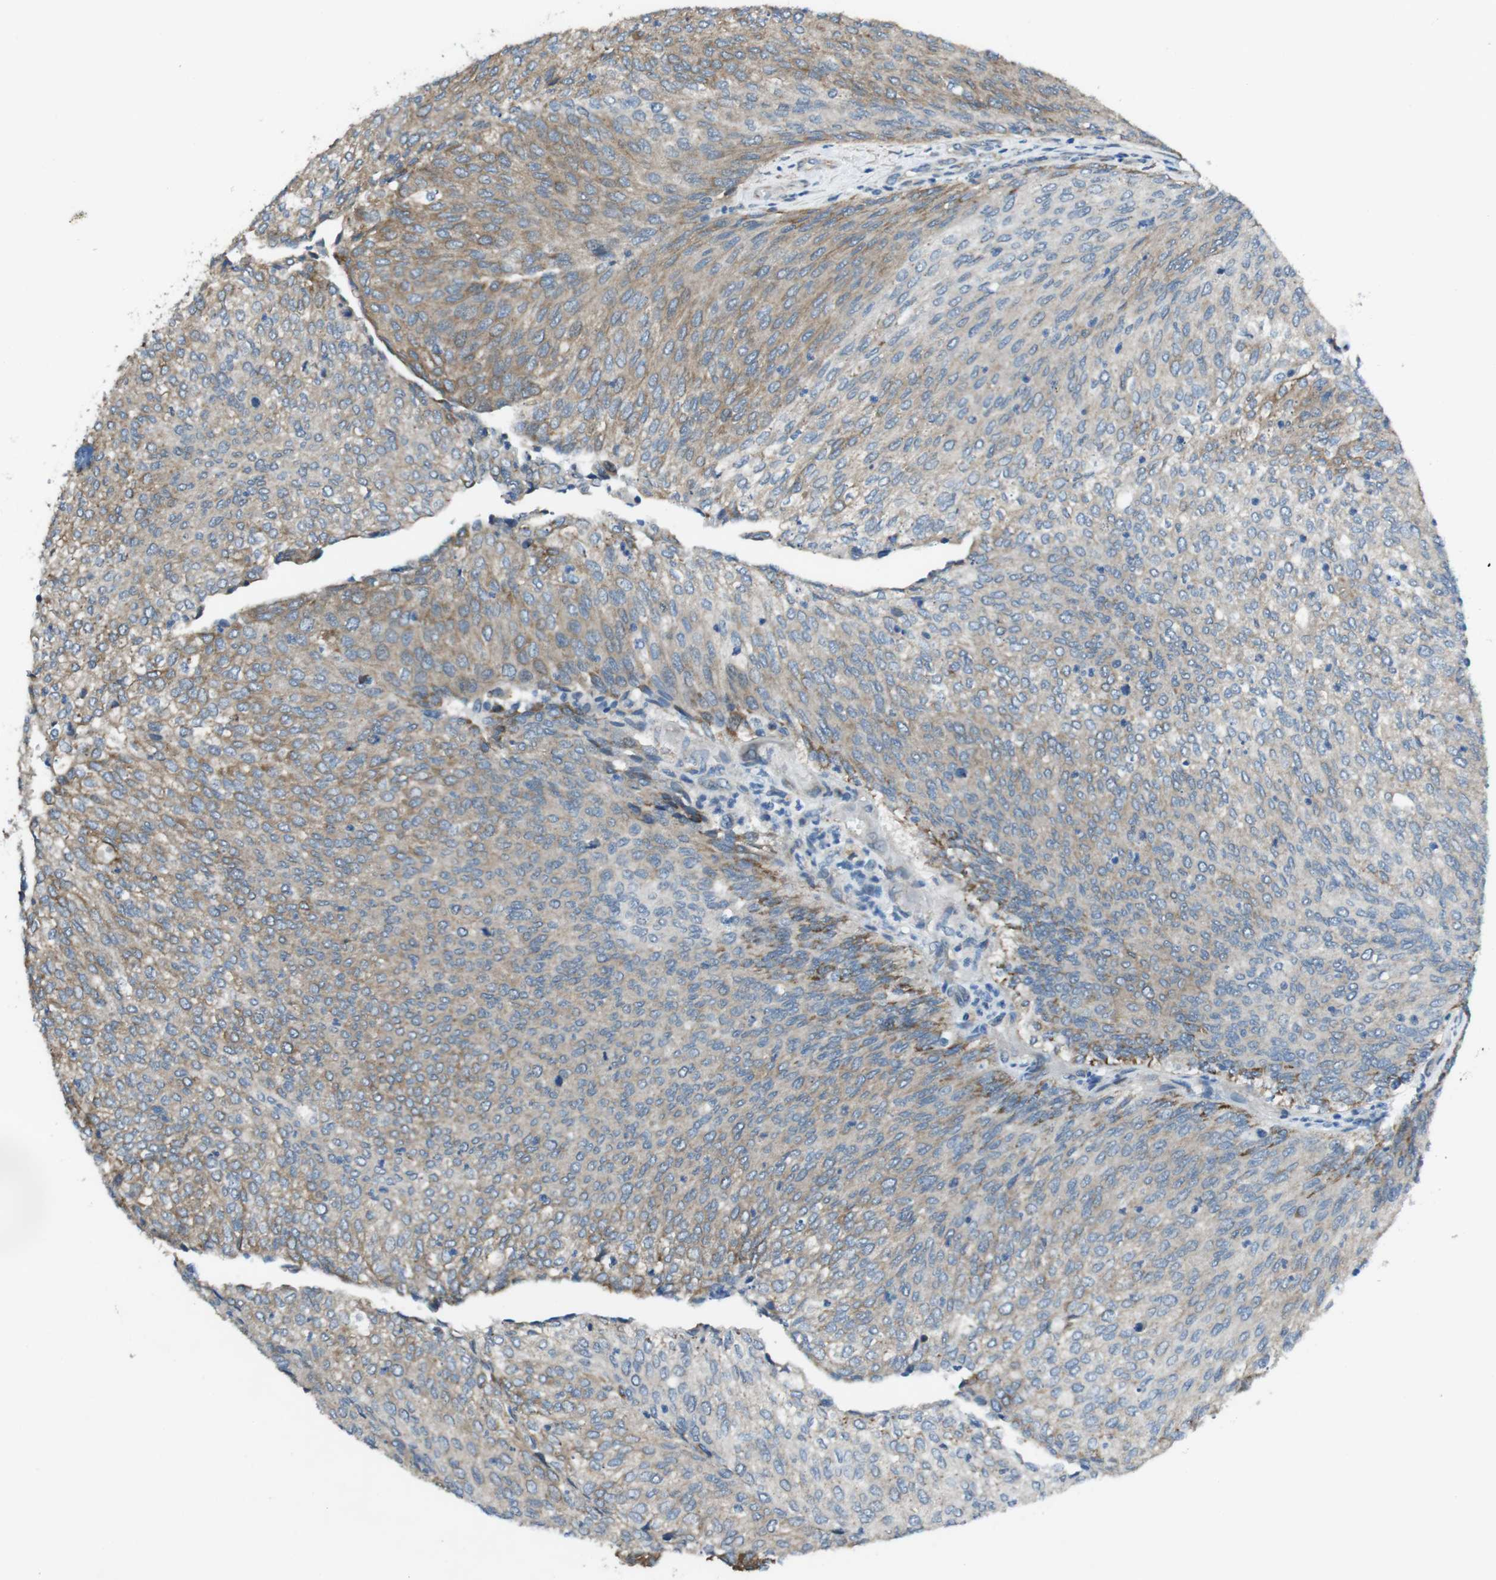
{"staining": {"intensity": "moderate", "quantity": ">75%", "location": "cytoplasmic/membranous"}, "tissue": "urothelial cancer", "cell_type": "Tumor cells", "image_type": "cancer", "snomed": [{"axis": "morphology", "description": "Urothelial carcinoma, Low grade"}, {"axis": "topography", "description": "Urinary bladder"}], "caption": "High-power microscopy captured an immunohistochemistry (IHC) histopathology image of low-grade urothelial carcinoma, revealing moderate cytoplasmic/membranous staining in approximately >75% of tumor cells.", "gene": "FAM174B", "patient": {"sex": "female", "age": 79}}